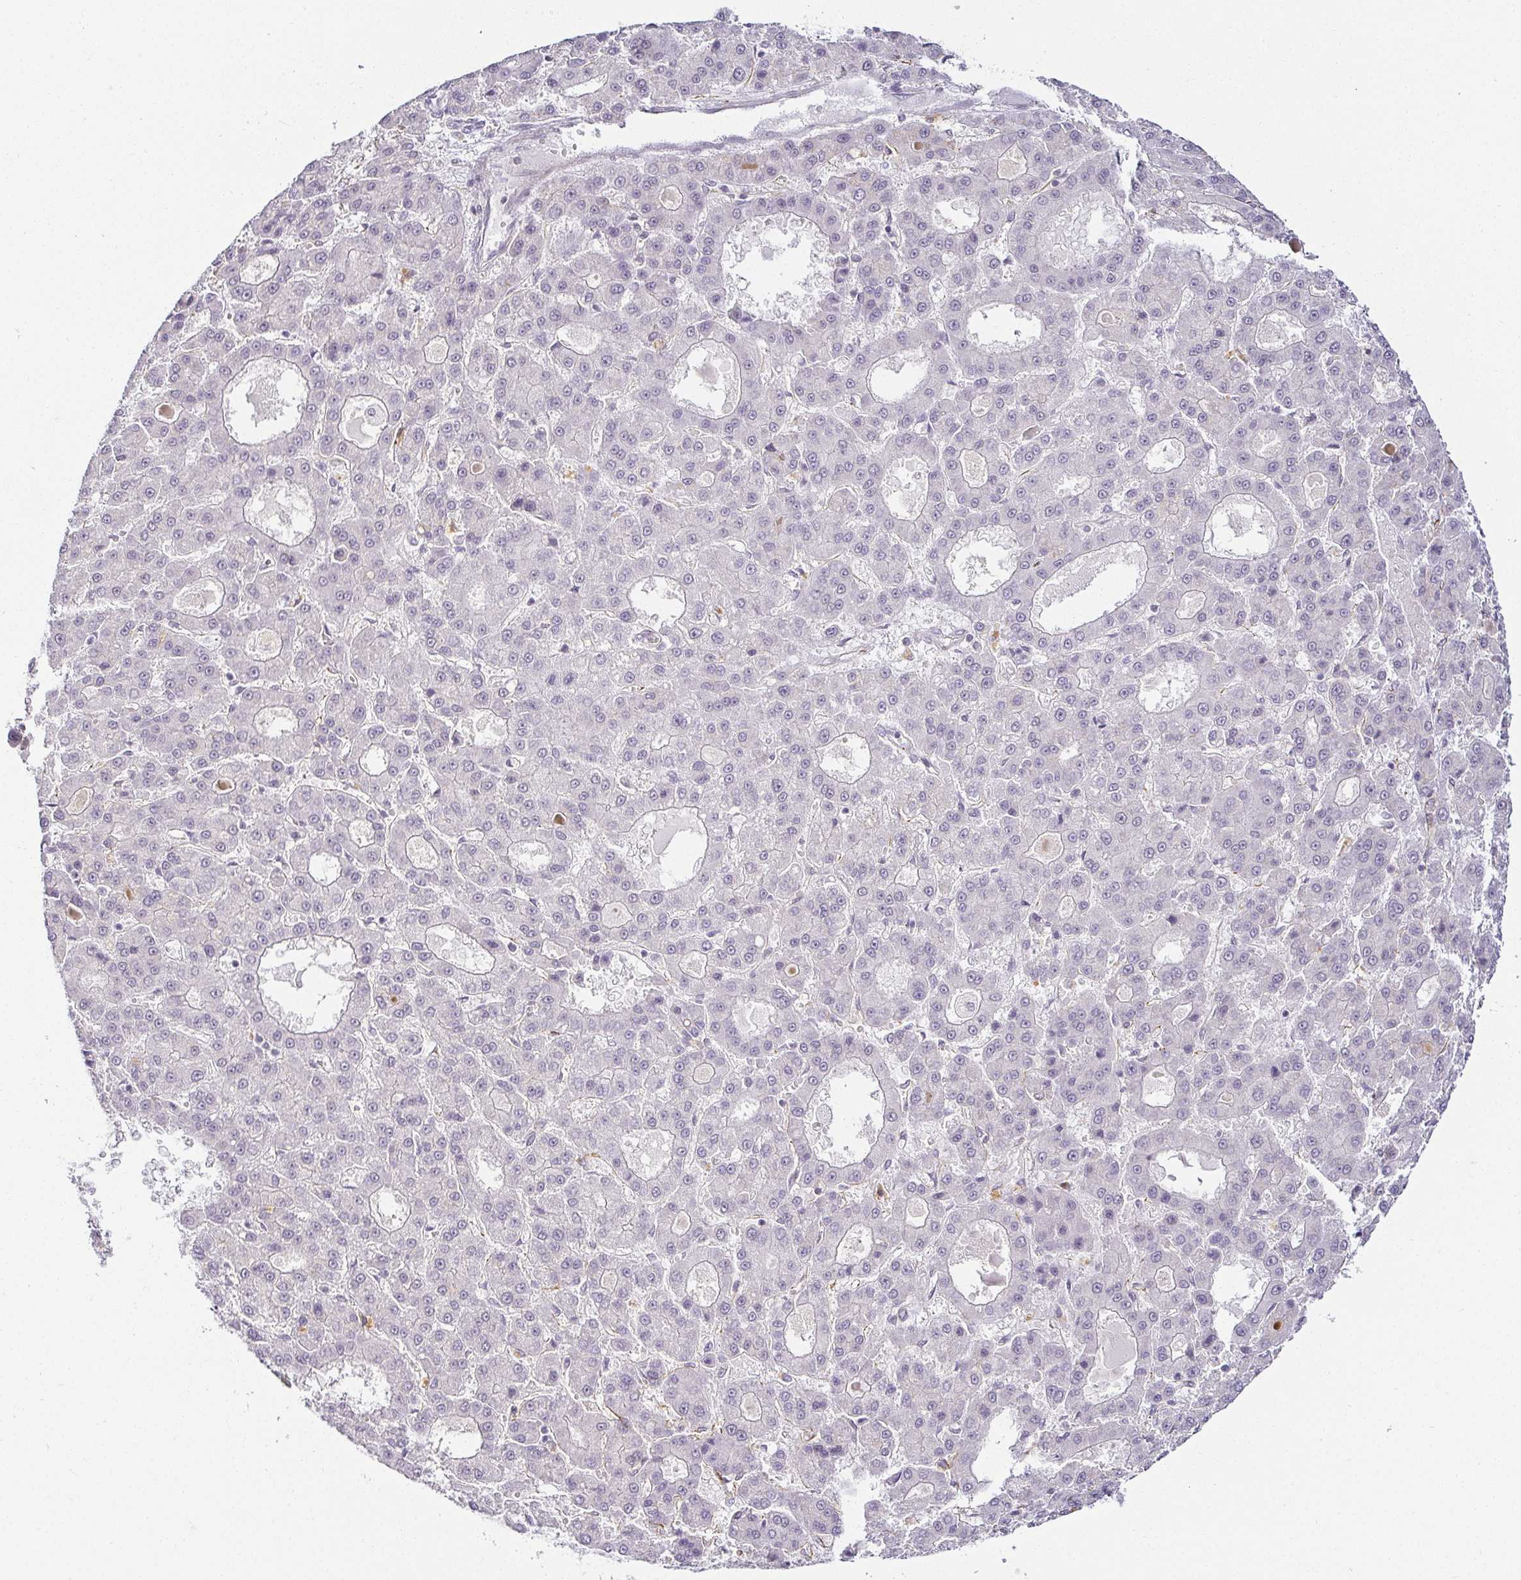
{"staining": {"intensity": "negative", "quantity": "none", "location": "none"}, "tissue": "liver cancer", "cell_type": "Tumor cells", "image_type": "cancer", "snomed": [{"axis": "morphology", "description": "Carcinoma, Hepatocellular, NOS"}, {"axis": "topography", "description": "Liver"}], "caption": "An immunohistochemistry histopathology image of liver hepatocellular carcinoma is shown. There is no staining in tumor cells of liver hepatocellular carcinoma.", "gene": "ACAN", "patient": {"sex": "male", "age": 70}}